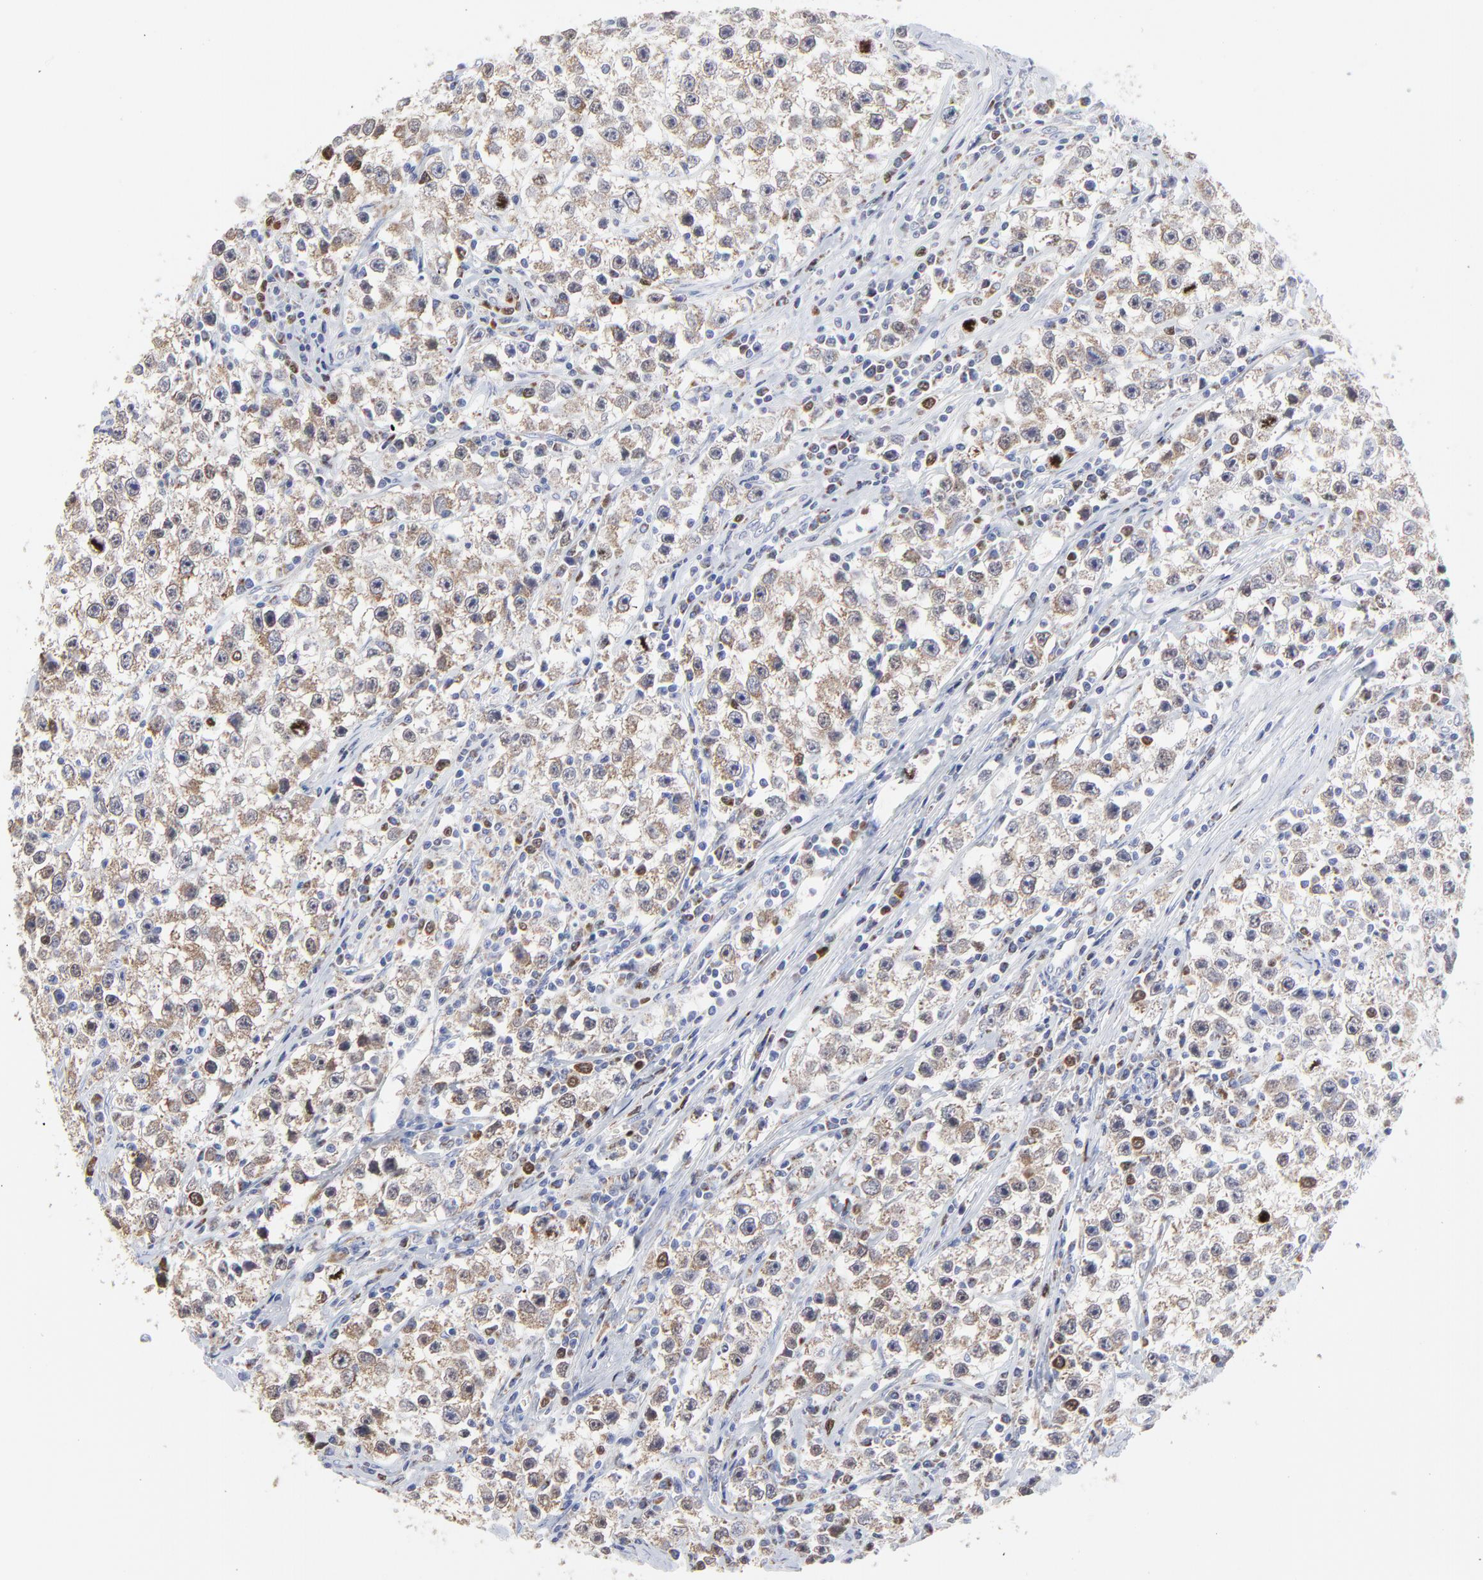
{"staining": {"intensity": "moderate", "quantity": ">75%", "location": "cytoplasmic/membranous"}, "tissue": "testis cancer", "cell_type": "Tumor cells", "image_type": "cancer", "snomed": [{"axis": "morphology", "description": "Seminoma, NOS"}, {"axis": "topography", "description": "Testis"}], "caption": "This photomicrograph demonstrates IHC staining of testis cancer, with medium moderate cytoplasmic/membranous expression in about >75% of tumor cells.", "gene": "NCAPH", "patient": {"sex": "male", "age": 35}}